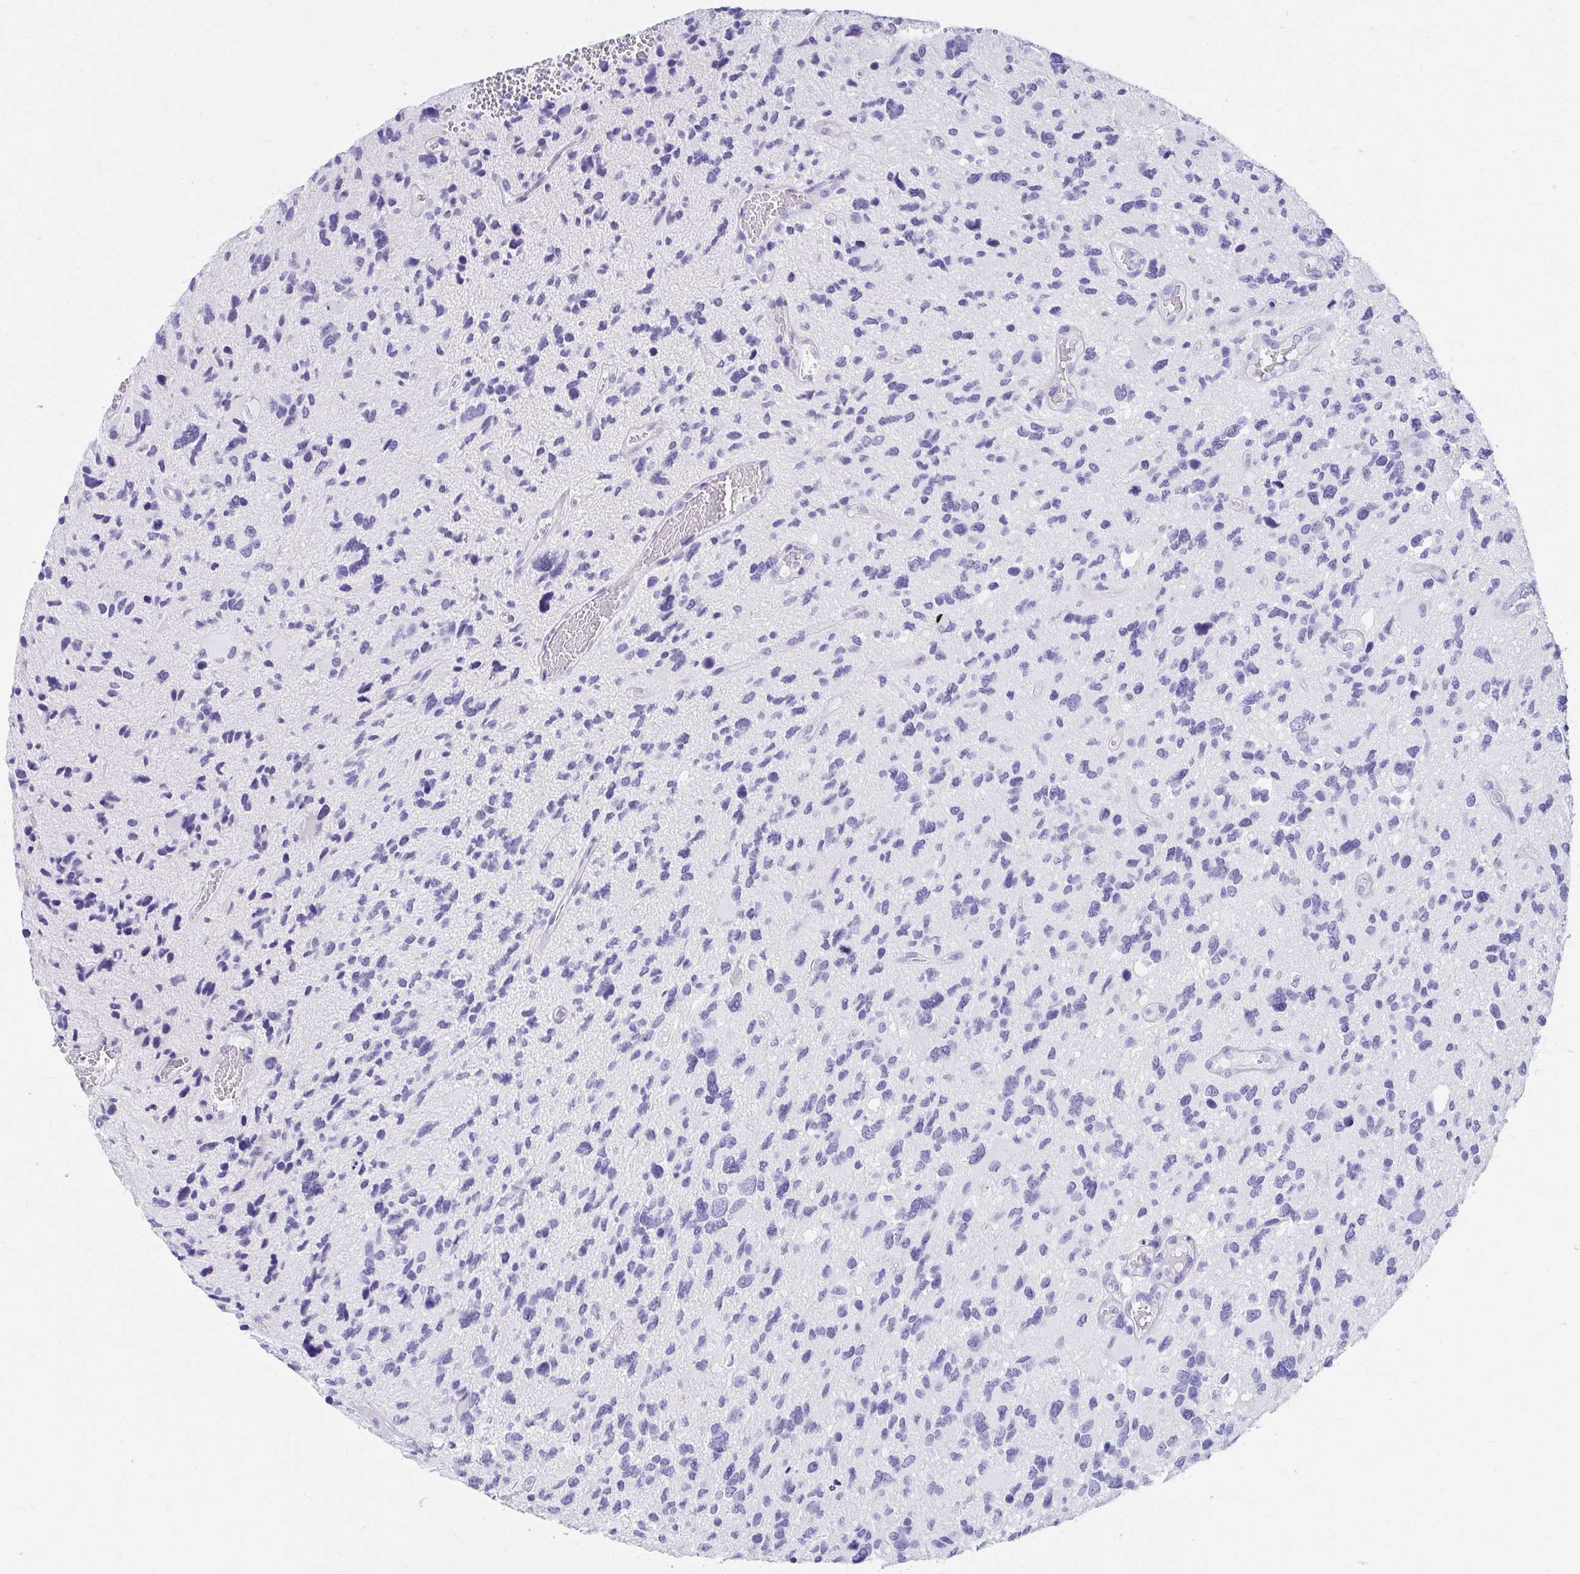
{"staining": {"intensity": "negative", "quantity": "none", "location": "none"}, "tissue": "glioma", "cell_type": "Tumor cells", "image_type": "cancer", "snomed": [{"axis": "morphology", "description": "Glioma, malignant, High grade"}, {"axis": "topography", "description": "Brain"}], "caption": "DAB (3,3'-diaminobenzidine) immunohistochemical staining of human malignant glioma (high-grade) demonstrates no significant staining in tumor cells.", "gene": "DPEP3", "patient": {"sex": "female", "age": 11}}